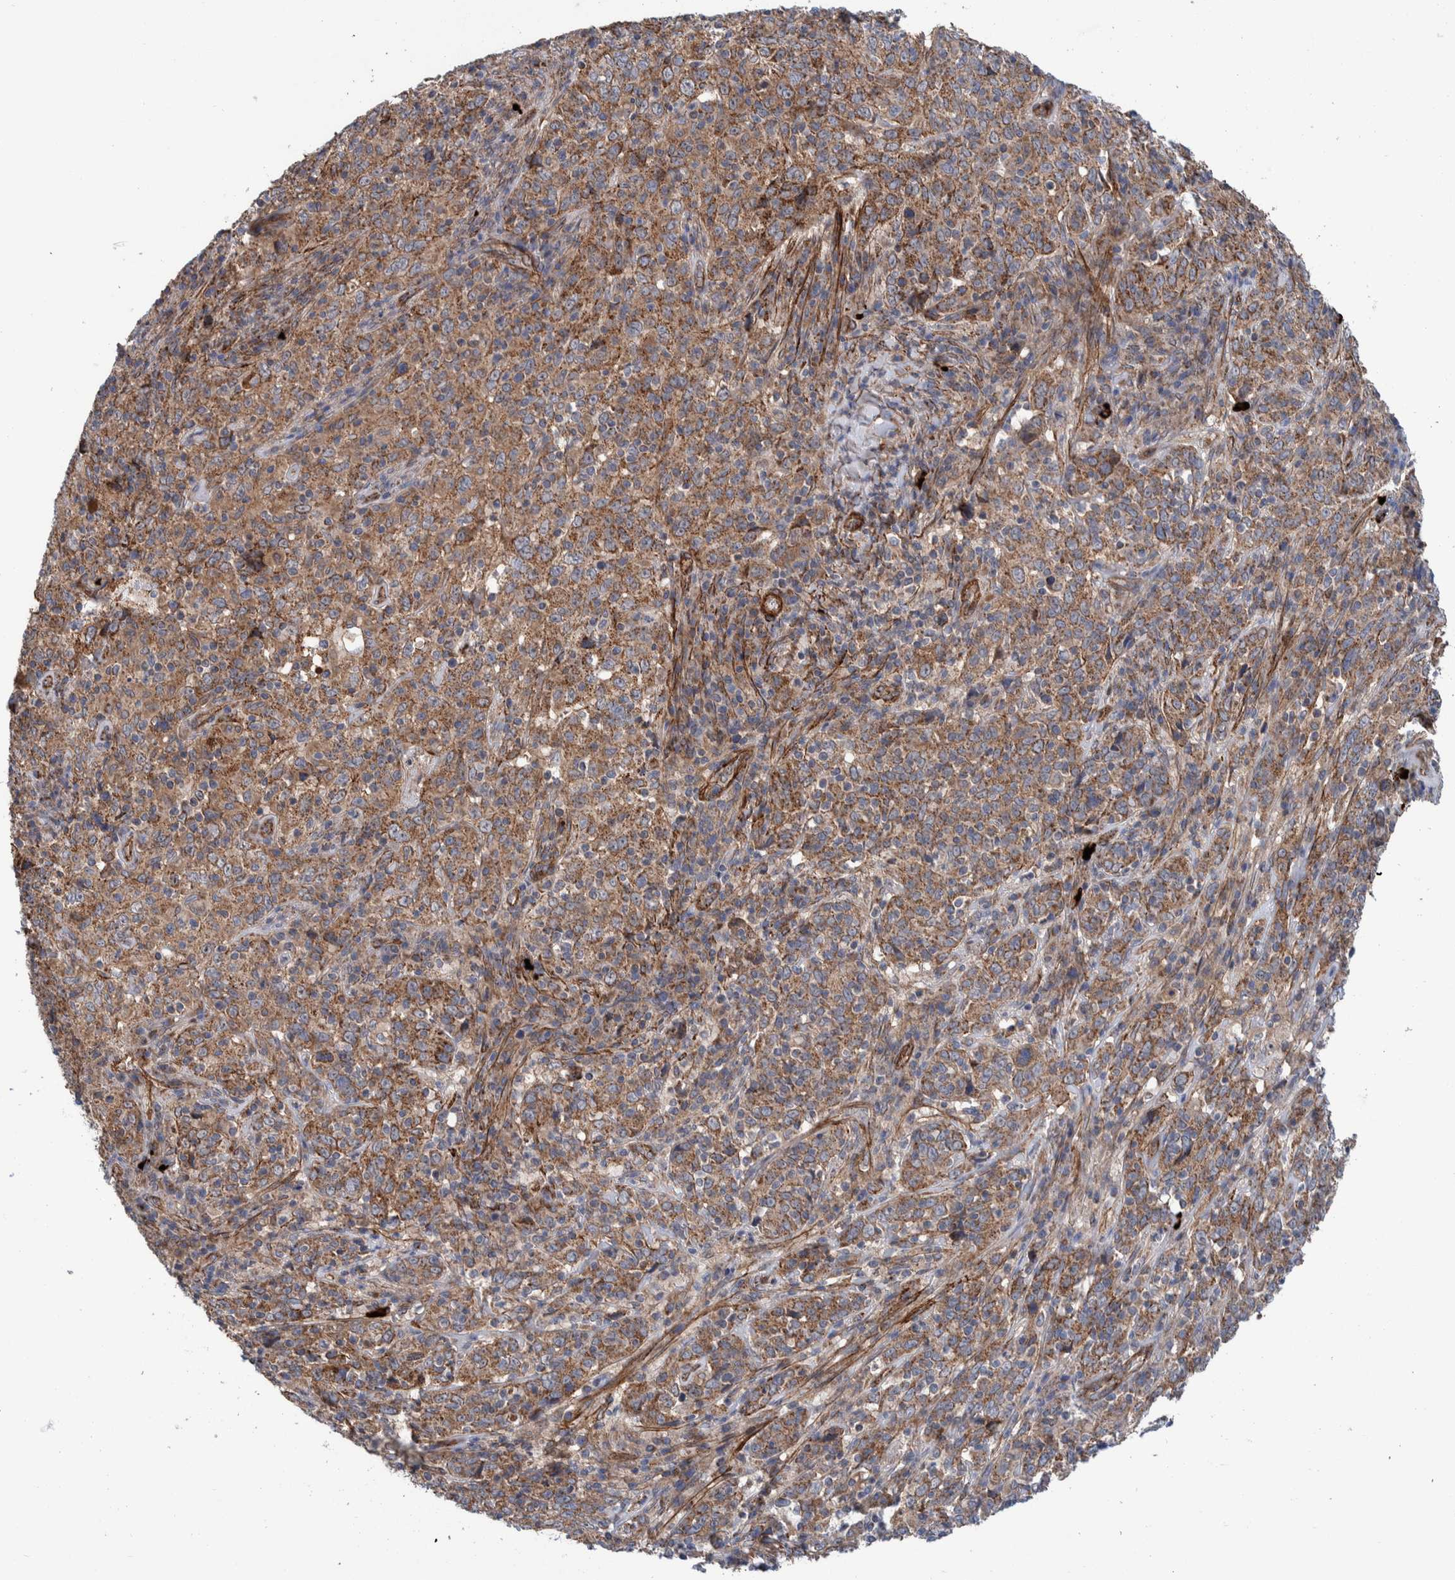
{"staining": {"intensity": "moderate", "quantity": "25%-75%", "location": "cytoplasmic/membranous"}, "tissue": "cervical cancer", "cell_type": "Tumor cells", "image_type": "cancer", "snomed": [{"axis": "morphology", "description": "Squamous cell carcinoma, NOS"}, {"axis": "topography", "description": "Cervix"}], "caption": "Moderate cytoplasmic/membranous positivity for a protein is seen in approximately 25%-75% of tumor cells of cervical cancer (squamous cell carcinoma) using immunohistochemistry.", "gene": "SLC25A10", "patient": {"sex": "female", "age": 46}}